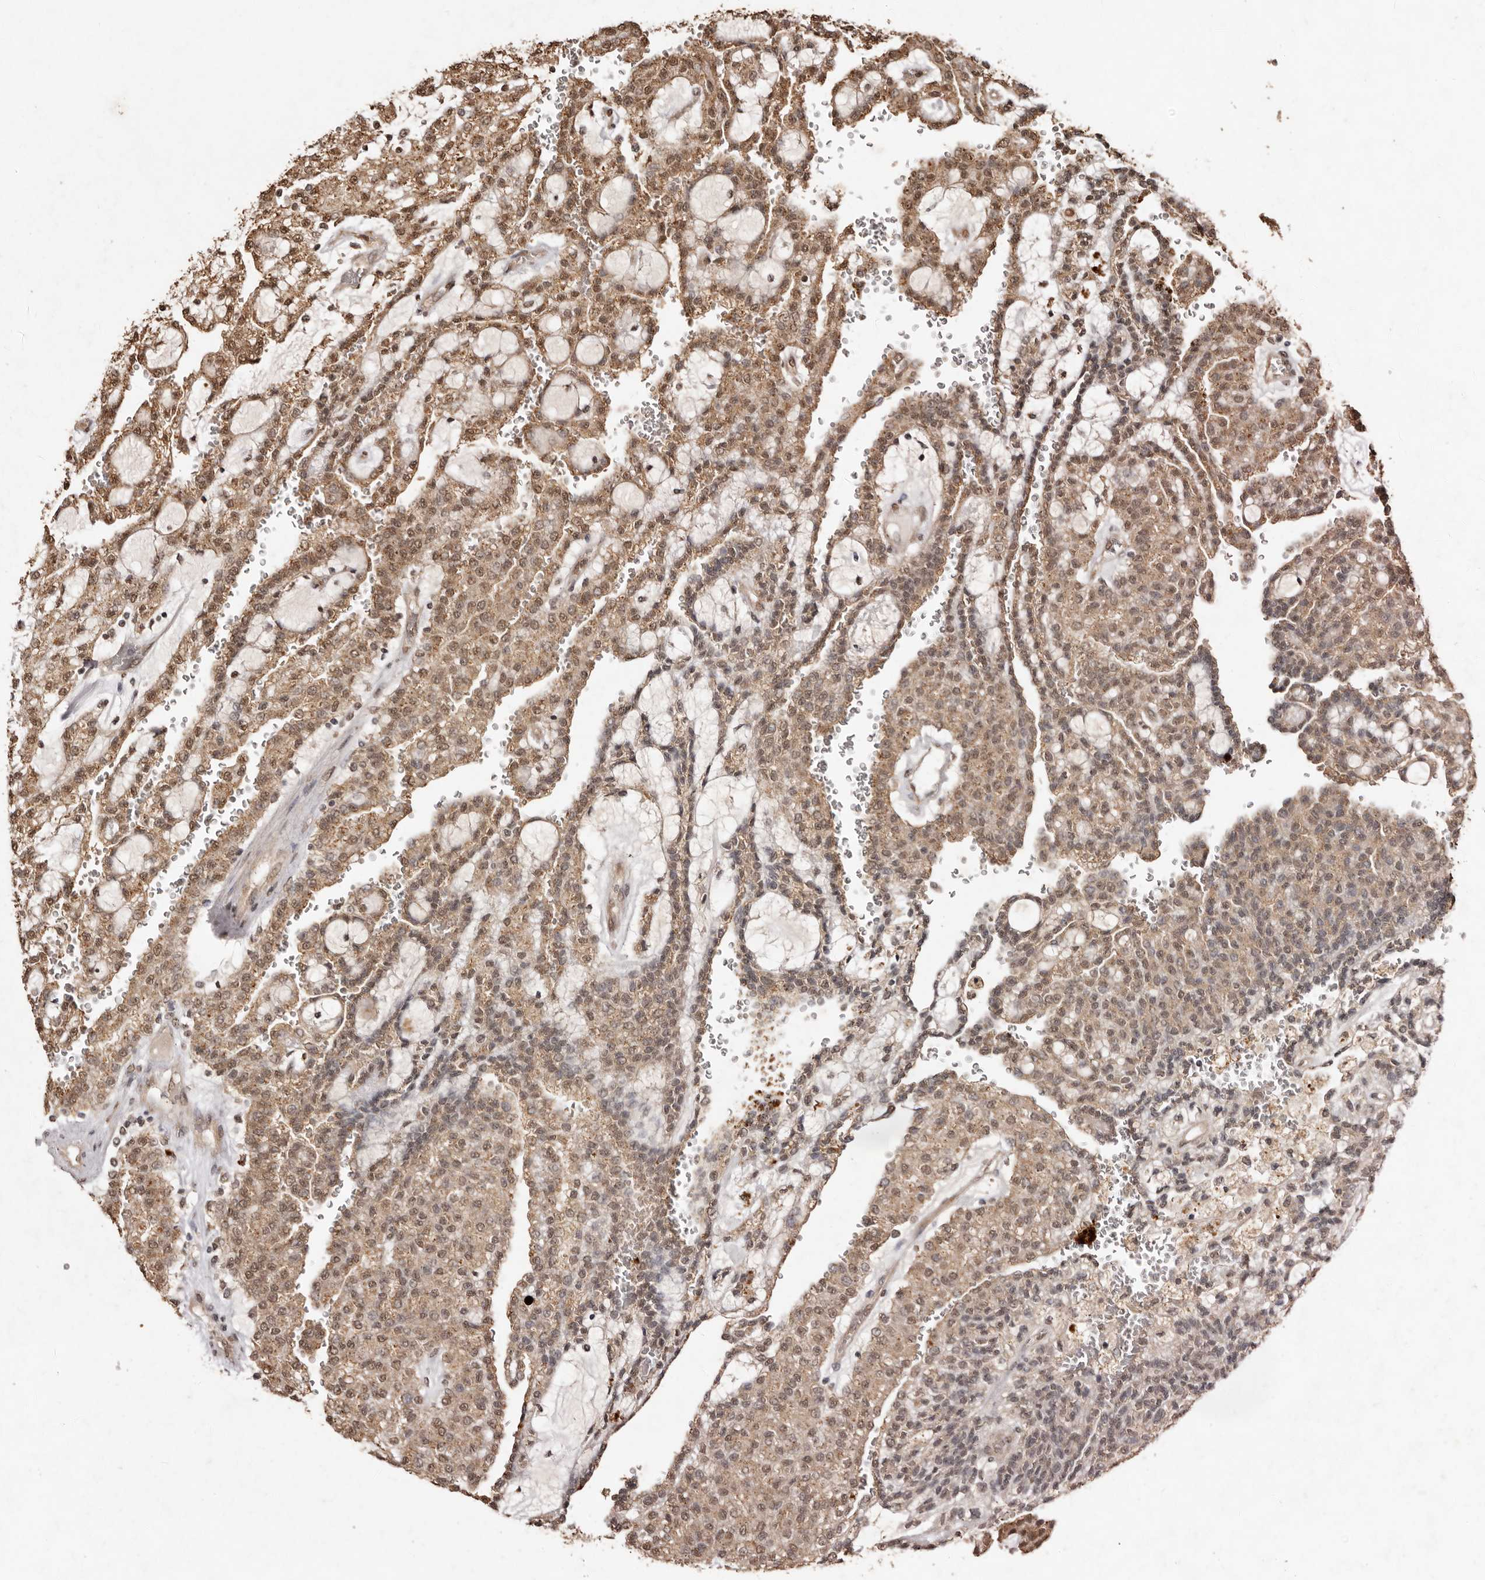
{"staining": {"intensity": "moderate", "quantity": ">75%", "location": "cytoplasmic/membranous,nuclear"}, "tissue": "renal cancer", "cell_type": "Tumor cells", "image_type": "cancer", "snomed": [{"axis": "morphology", "description": "Adenocarcinoma, NOS"}, {"axis": "topography", "description": "Kidney"}], "caption": "Renal cancer (adenocarcinoma) was stained to show a protein in brown. There is medium levels of moderate cytoplasmic/membranous and nuclear positivity in about >75% of tumor cells.", "gene": "NOTCH1", "patient": {"sex": "male", "age": 63}}